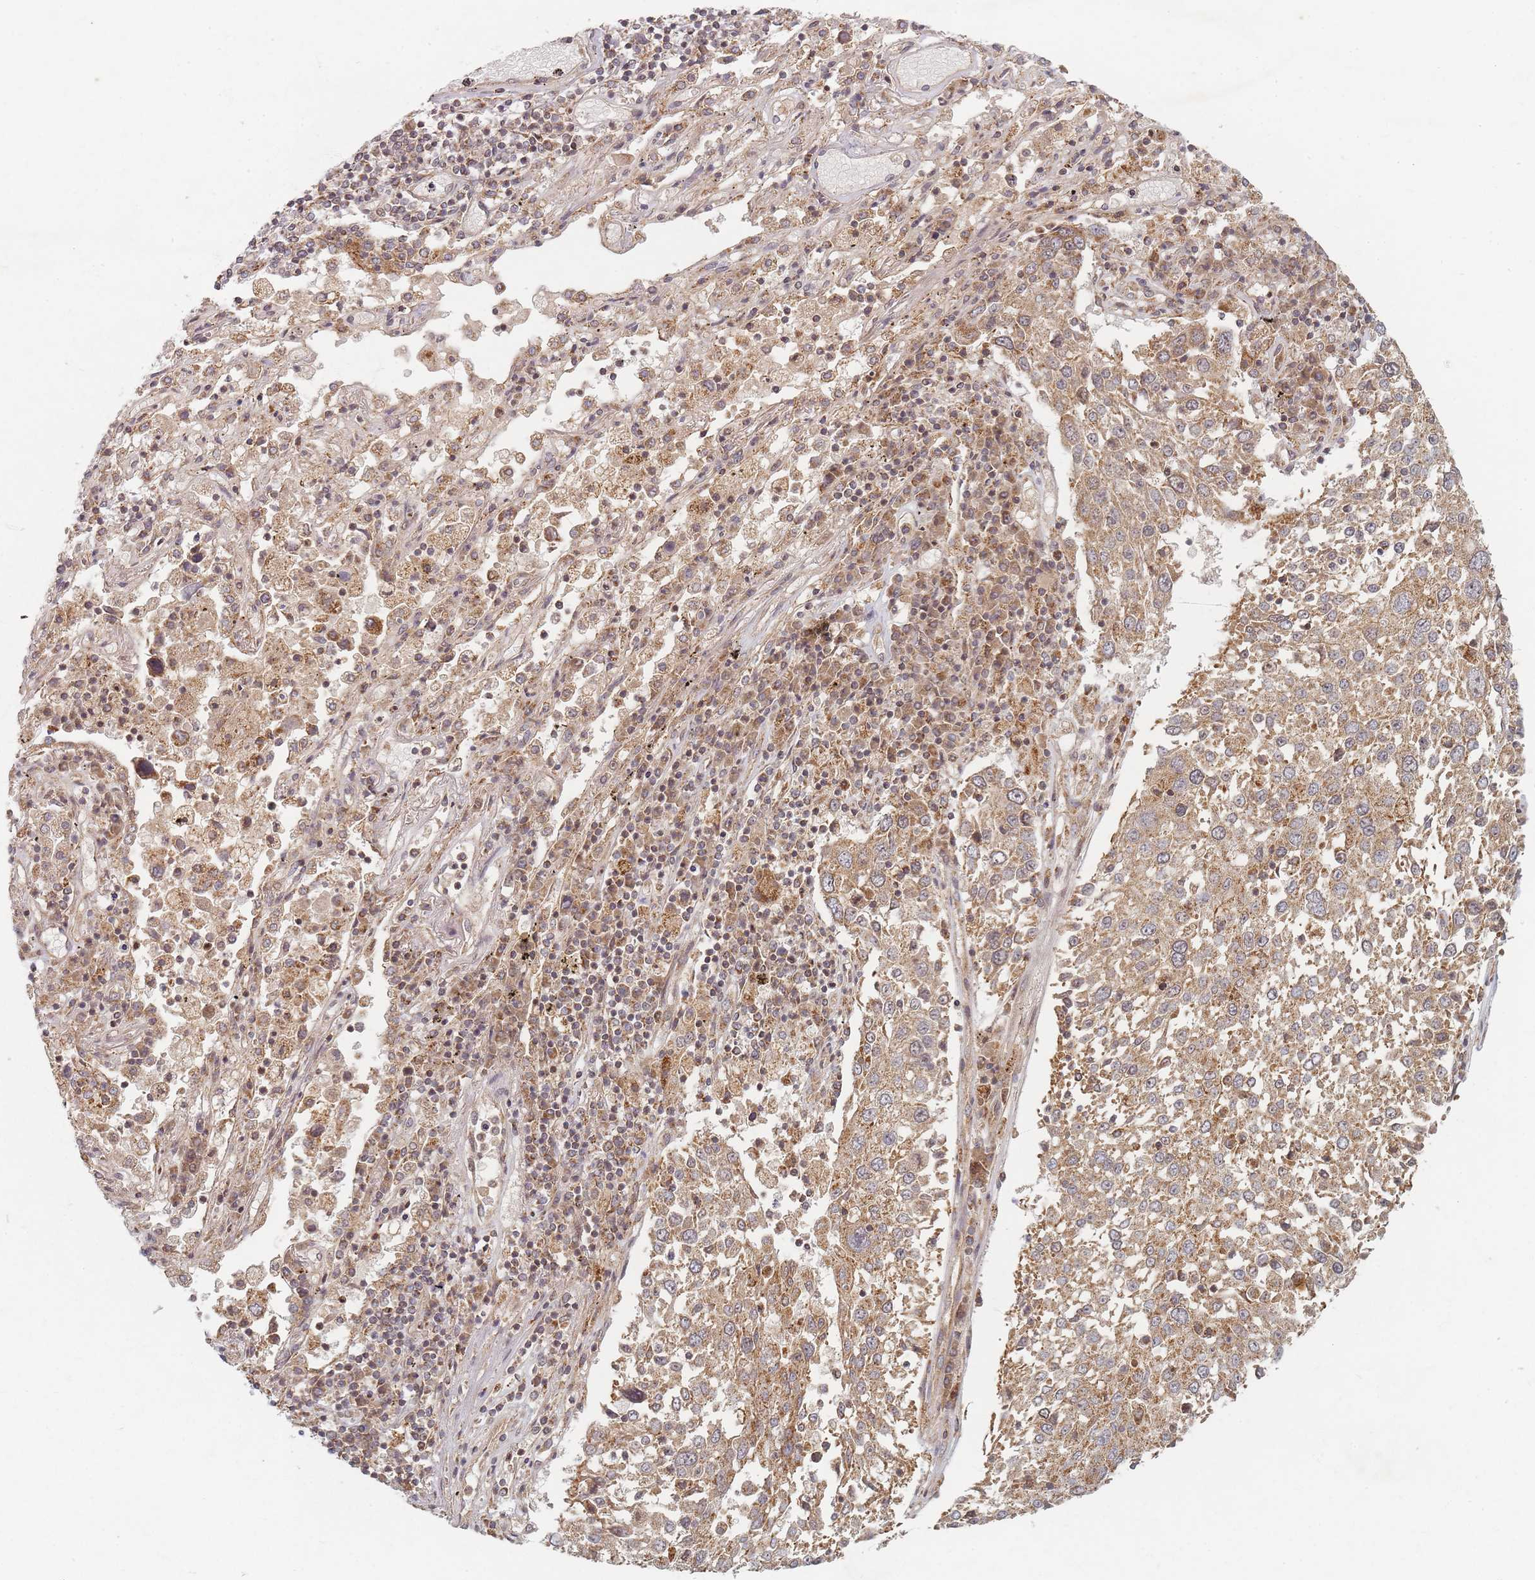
{"staining": {"intensity": "moderate", "quantity": "25%-75%", "location": "cytoplasmic/membranous"}, "tissue": "lung cancer", "cell_type": "Tumor cells", "image_type": "cancer", "snomed": [{"axis": "morphology", "description": "Squamous cell carcinoma, NOS"}, {"axis": "topography", "description": "Lung"}], "caption": "Squamous cell carcinoma (lung) tissue displays moderate cytoplasmic/membranous expression in approximately 25%-75% of tumor cells Immunohistochemistry stains the protein in brown and the nuclei are stained blue.", "gene": "RADX", "patient": {"sex": "male", "age": 65}}